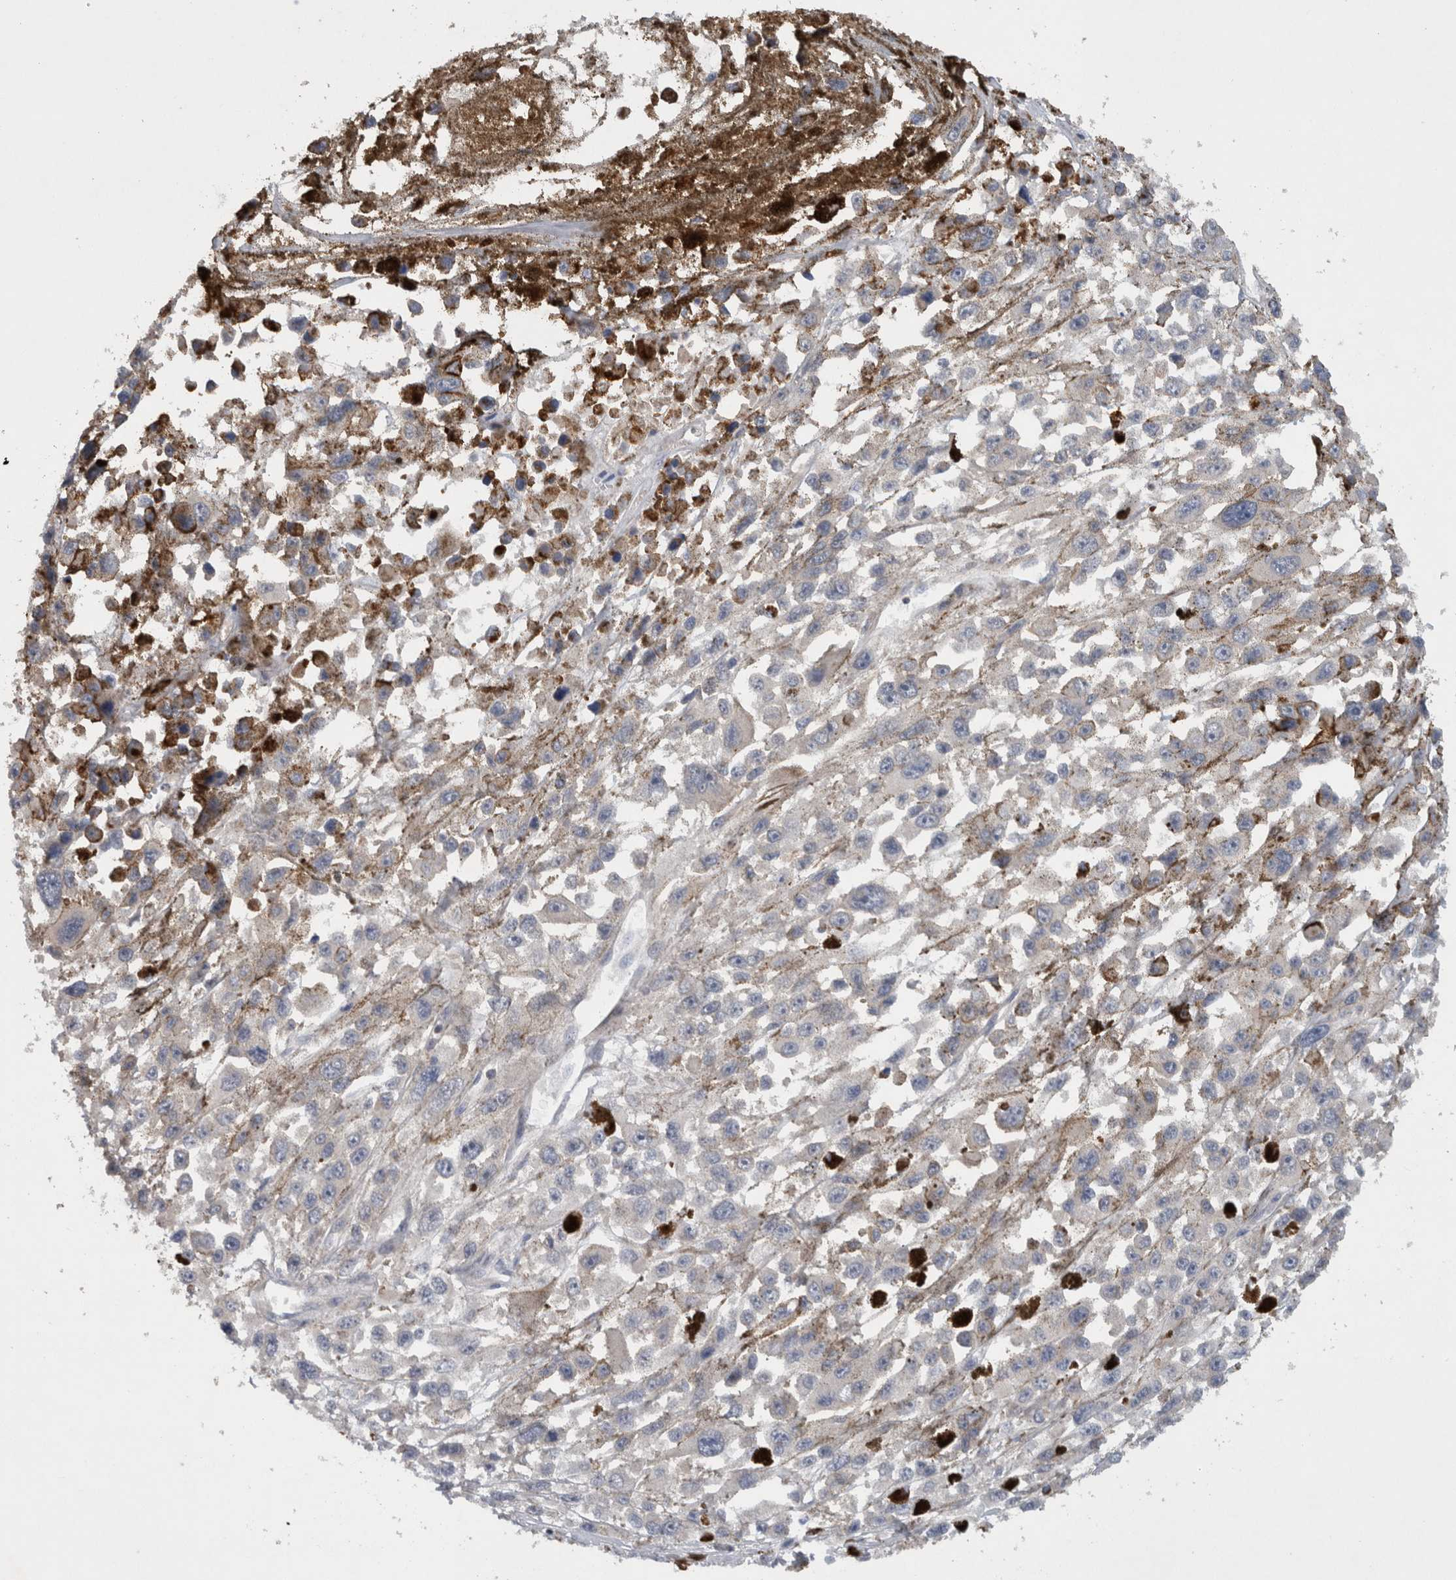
{"staining": {"intensity": "negative", "quantity": "none", "location": "none"}, "tissue": "melanoma", "cell_type": "Tumor cells", "image_type": "cancer", "snomed": [{"axis": "morphology", "description": "Malignant melanoma, Metastatic site"}, {"axis": "topography", "description": "Lymph node"}], "caption": "This is a micrograph of immunohistochemistry (IHC) staining of melanoma, which shows no positivity in tumor cells.", "gene": "SCARA5", "patient": {"sex": "male", "age": 59}}